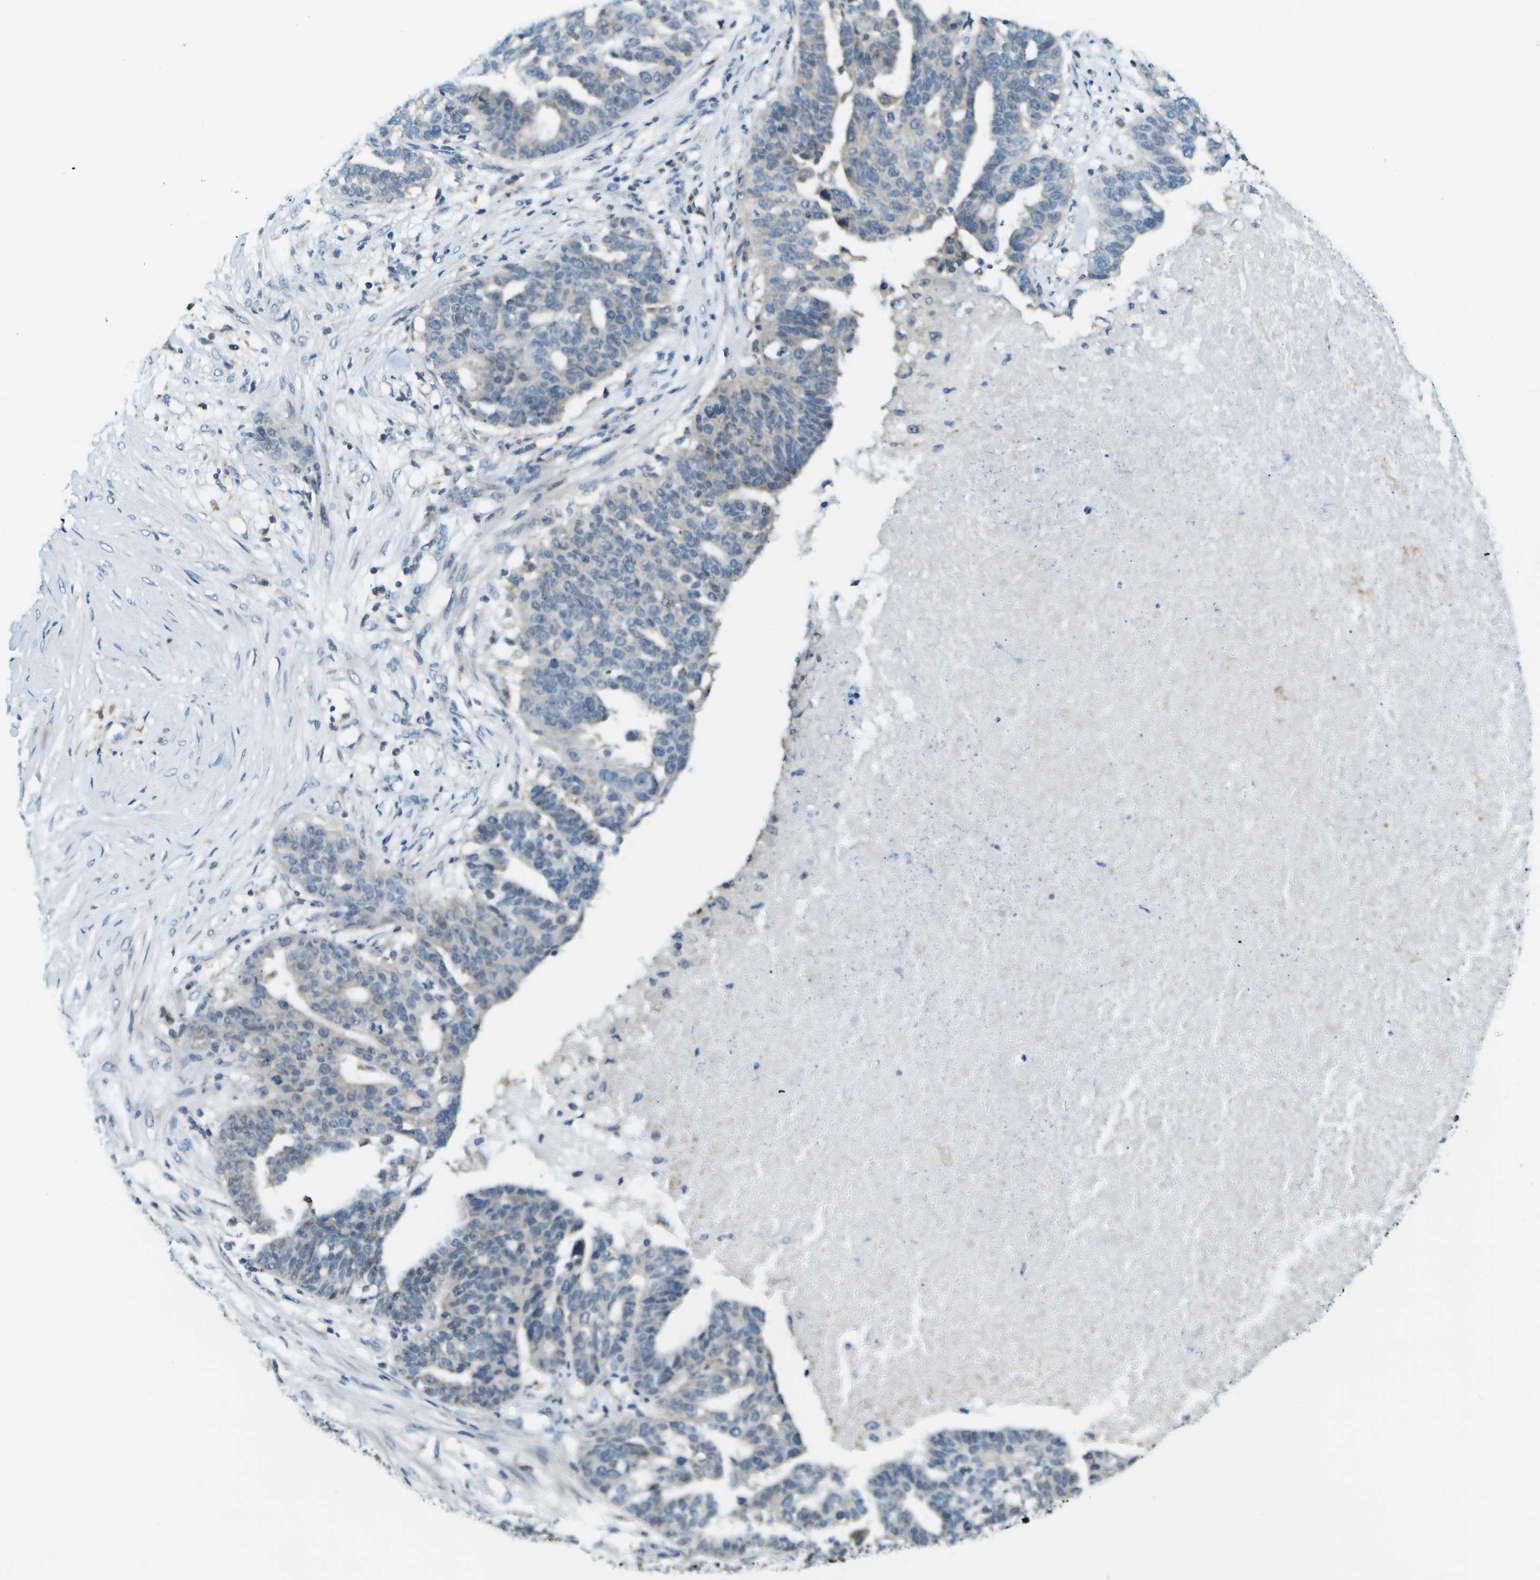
{"staining": {"intensity": "weak", "quantity": "<25%", "location": "cytoplasmic/membranous"}, "tissue": "ovarian cancer", "cell_type": "Tumor cells", "image_type": "cancer", "snomed": [{"axis": "morphology", "description": "Cystadenocarcinoma, serous, NOS"}, {"axis": "topography", "description": "Ovary"}], "caption": "Human ovarian cancer (serous cystadenocarcinoma) stained for a protein using IHC reveals no positivity in tumor cells.", "gene": "CDH23", "patient": {"sex": "female", "age": 59}}